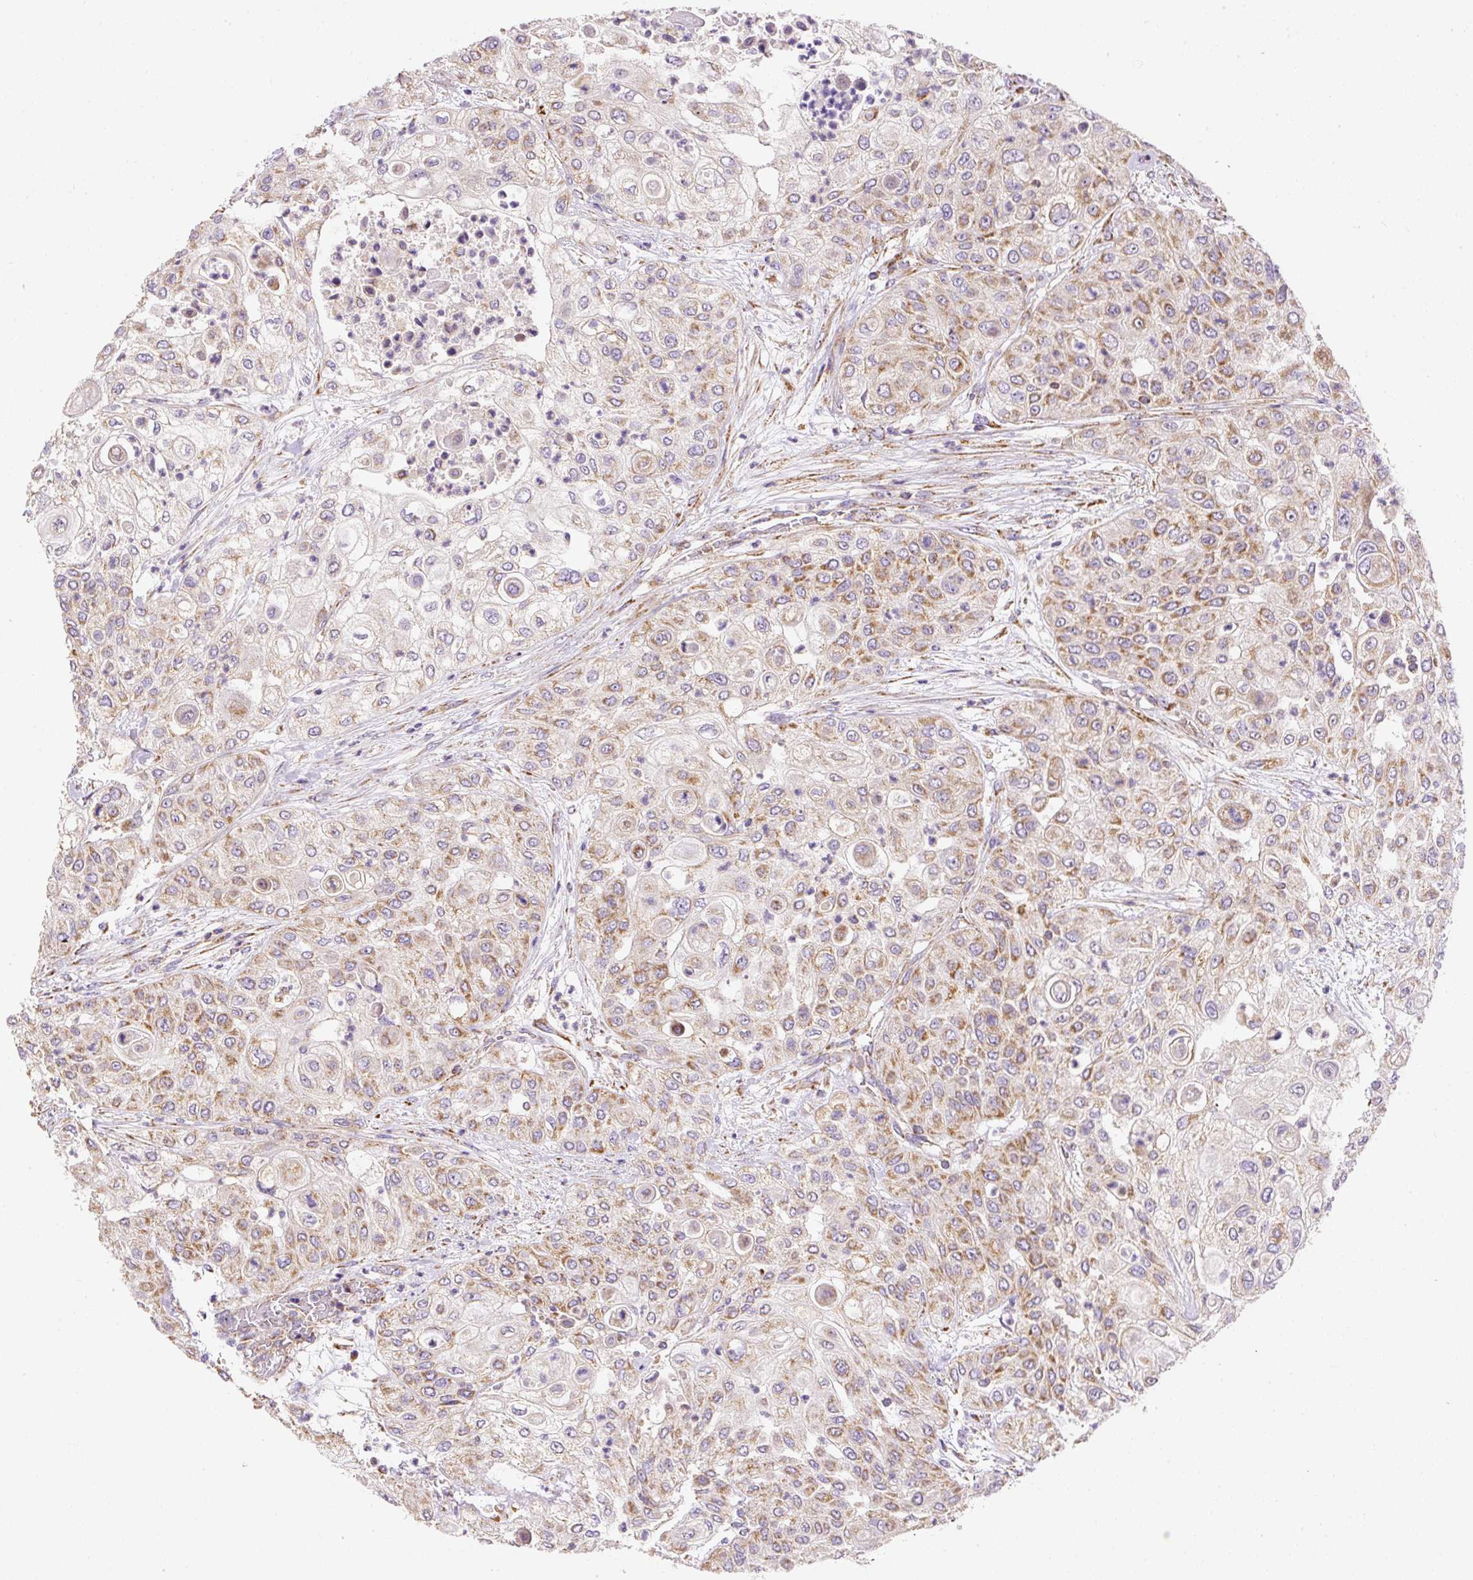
{"staining": {"intensity": "moderate", "quantity": ">75%", "location": "cytoplasmic/membranous"}, "tissue": "urothelial cancer", "cell_type": "Tumor cells", "image_type": "cancer", "snomed": [{"axis": "morphology", "description": "Urothelial carcinoma, High grade"}, {"axis": "topography", "description": "Urinary bladder"}], "caption": "A high-resolution image shows immunohistochemistry staining of urothelial carcinoma (high-grade), which shows moderate cytoplasmic/membranous positivity in about >75% of tumor cells.", "gene": "NDUFAF2", "patient": {"sex": "female", "age": 79}}